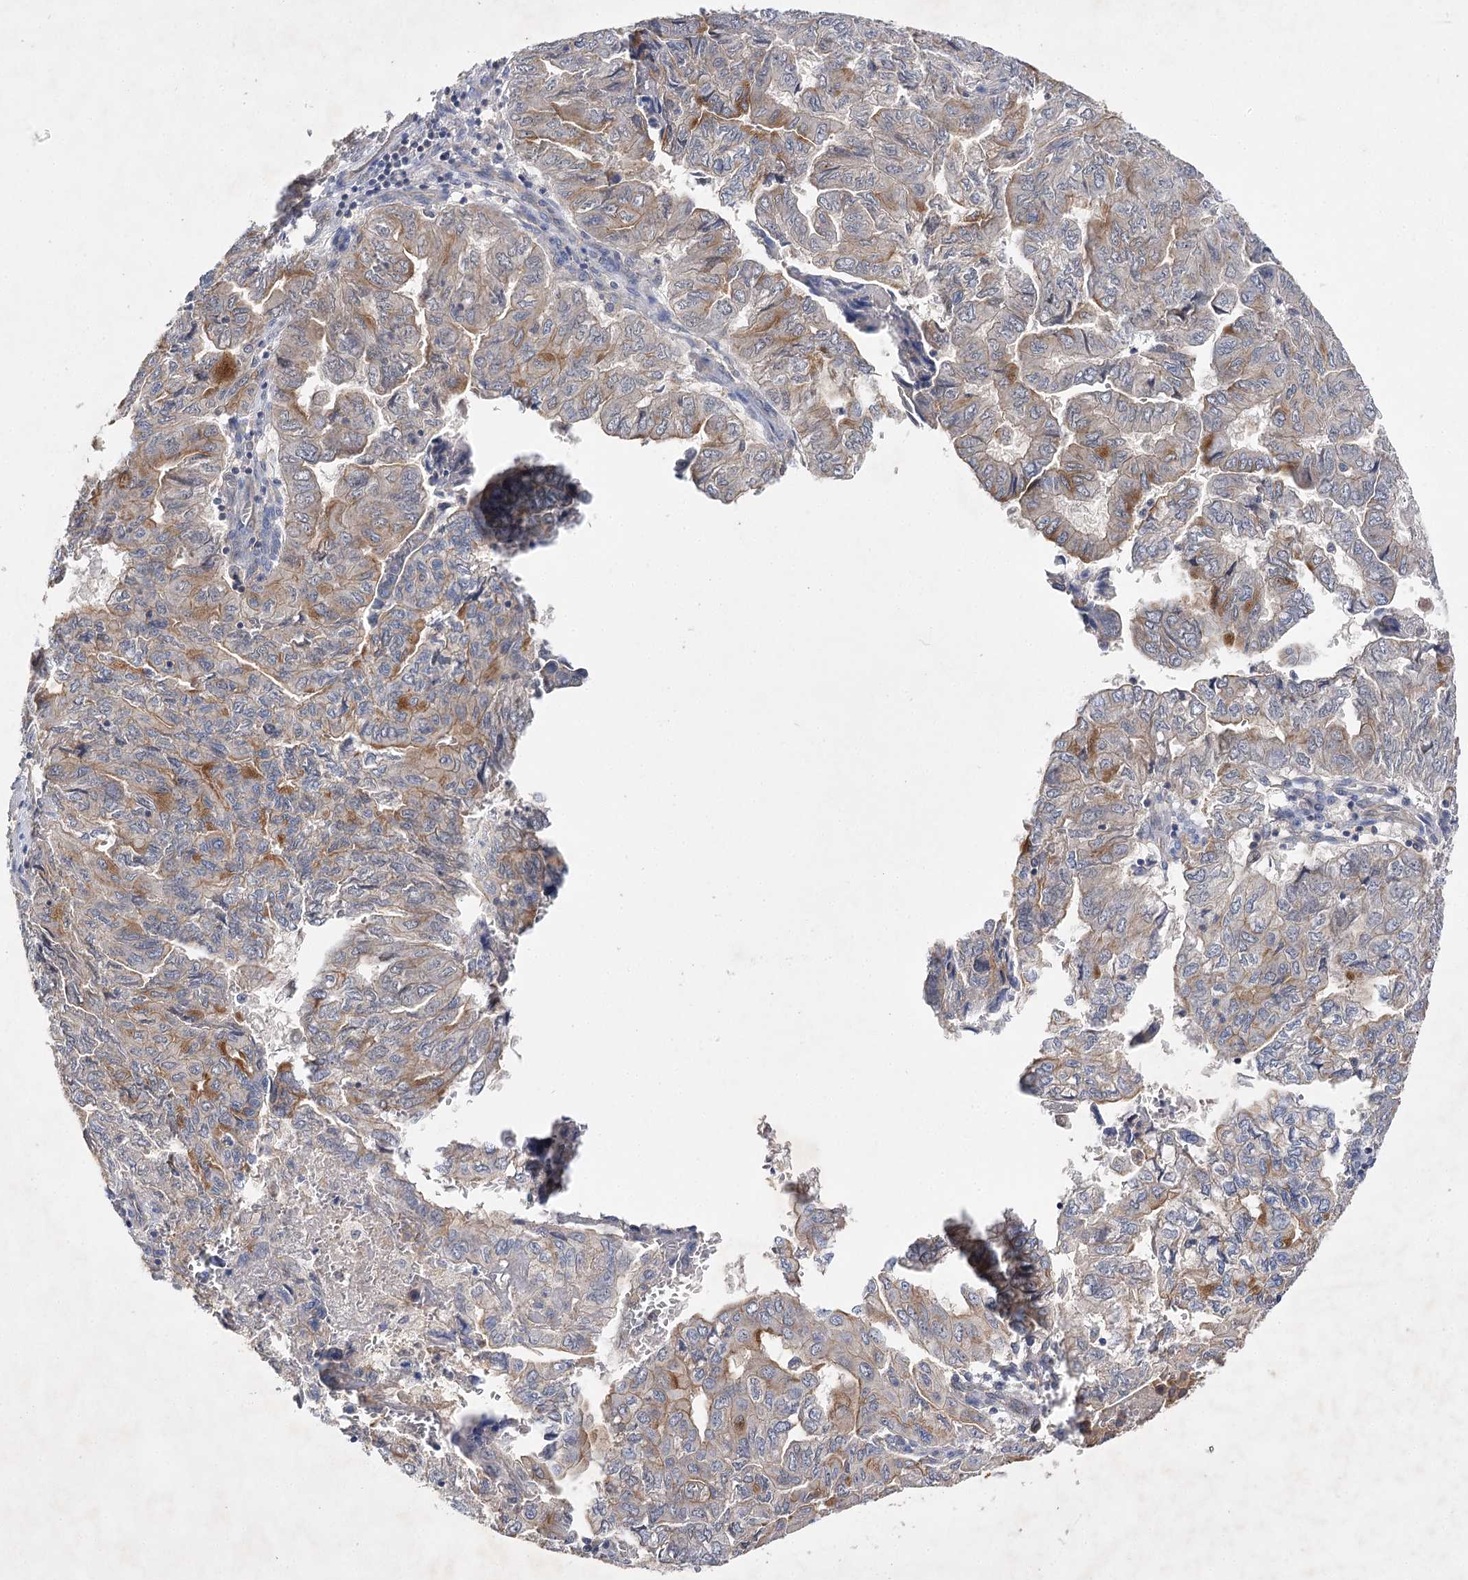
{"staining": {"intensity": "moderate", "quantity": "25%-75%", "location": "cytoplasmic/membranous"}, "tissue": "pancreatic cancer", "cell_type": "Tumor cells", "image_type": "cancer", "snomed": [{"axis": "morphology", "description": "Adenocarcinoma, NOS"}, {"axis": "topography", "description": "Pancreas"}], "caption": "Immunohistochemistry of human pancreatic cancer demonstrates medium levels of moderate cytoplasmic/membranous staining in approximately 25%-75% of tumor cells.", "gene": "BCR", "patient": {"sex": "male", "age": 51}}